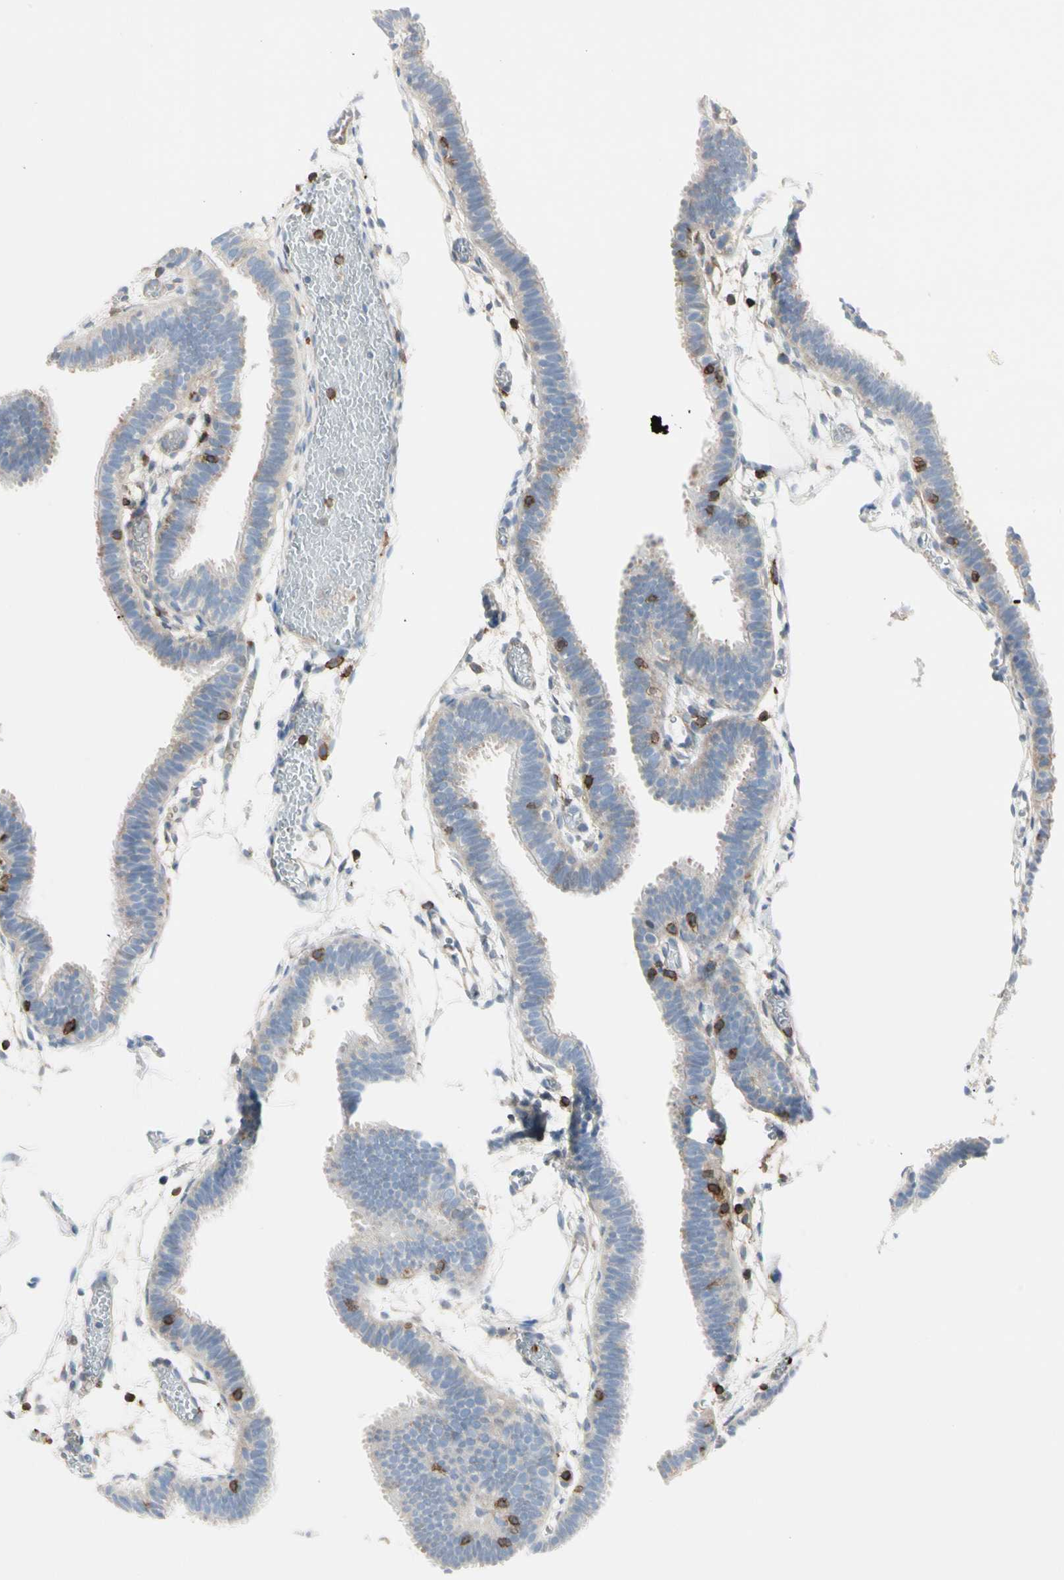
{"staining": {"intensity": "weak", "quantity": "<25%", "location": "cytoplasmic/membranous"}, "tissue": "fallopian tube", "cell_type": "Glandular cells", "image_type": "normal", "snomed": [{"axis": "morphology", "description": "Normal tissue, NOS"}, {"axis": "topography", "description": "Fallopian tube"}], "caption": "There is no significant positivity in glandular cells of fallopian tube. The staining was performed using DAB (3,3'-diaminobenzidine) to visualize the protein expression in brown, while the nuclei were stained in blue with hematoxylin (Magnification: 20x).", "gene": "CLEC2B", "patient": {"sex": "female", "age": 29}}